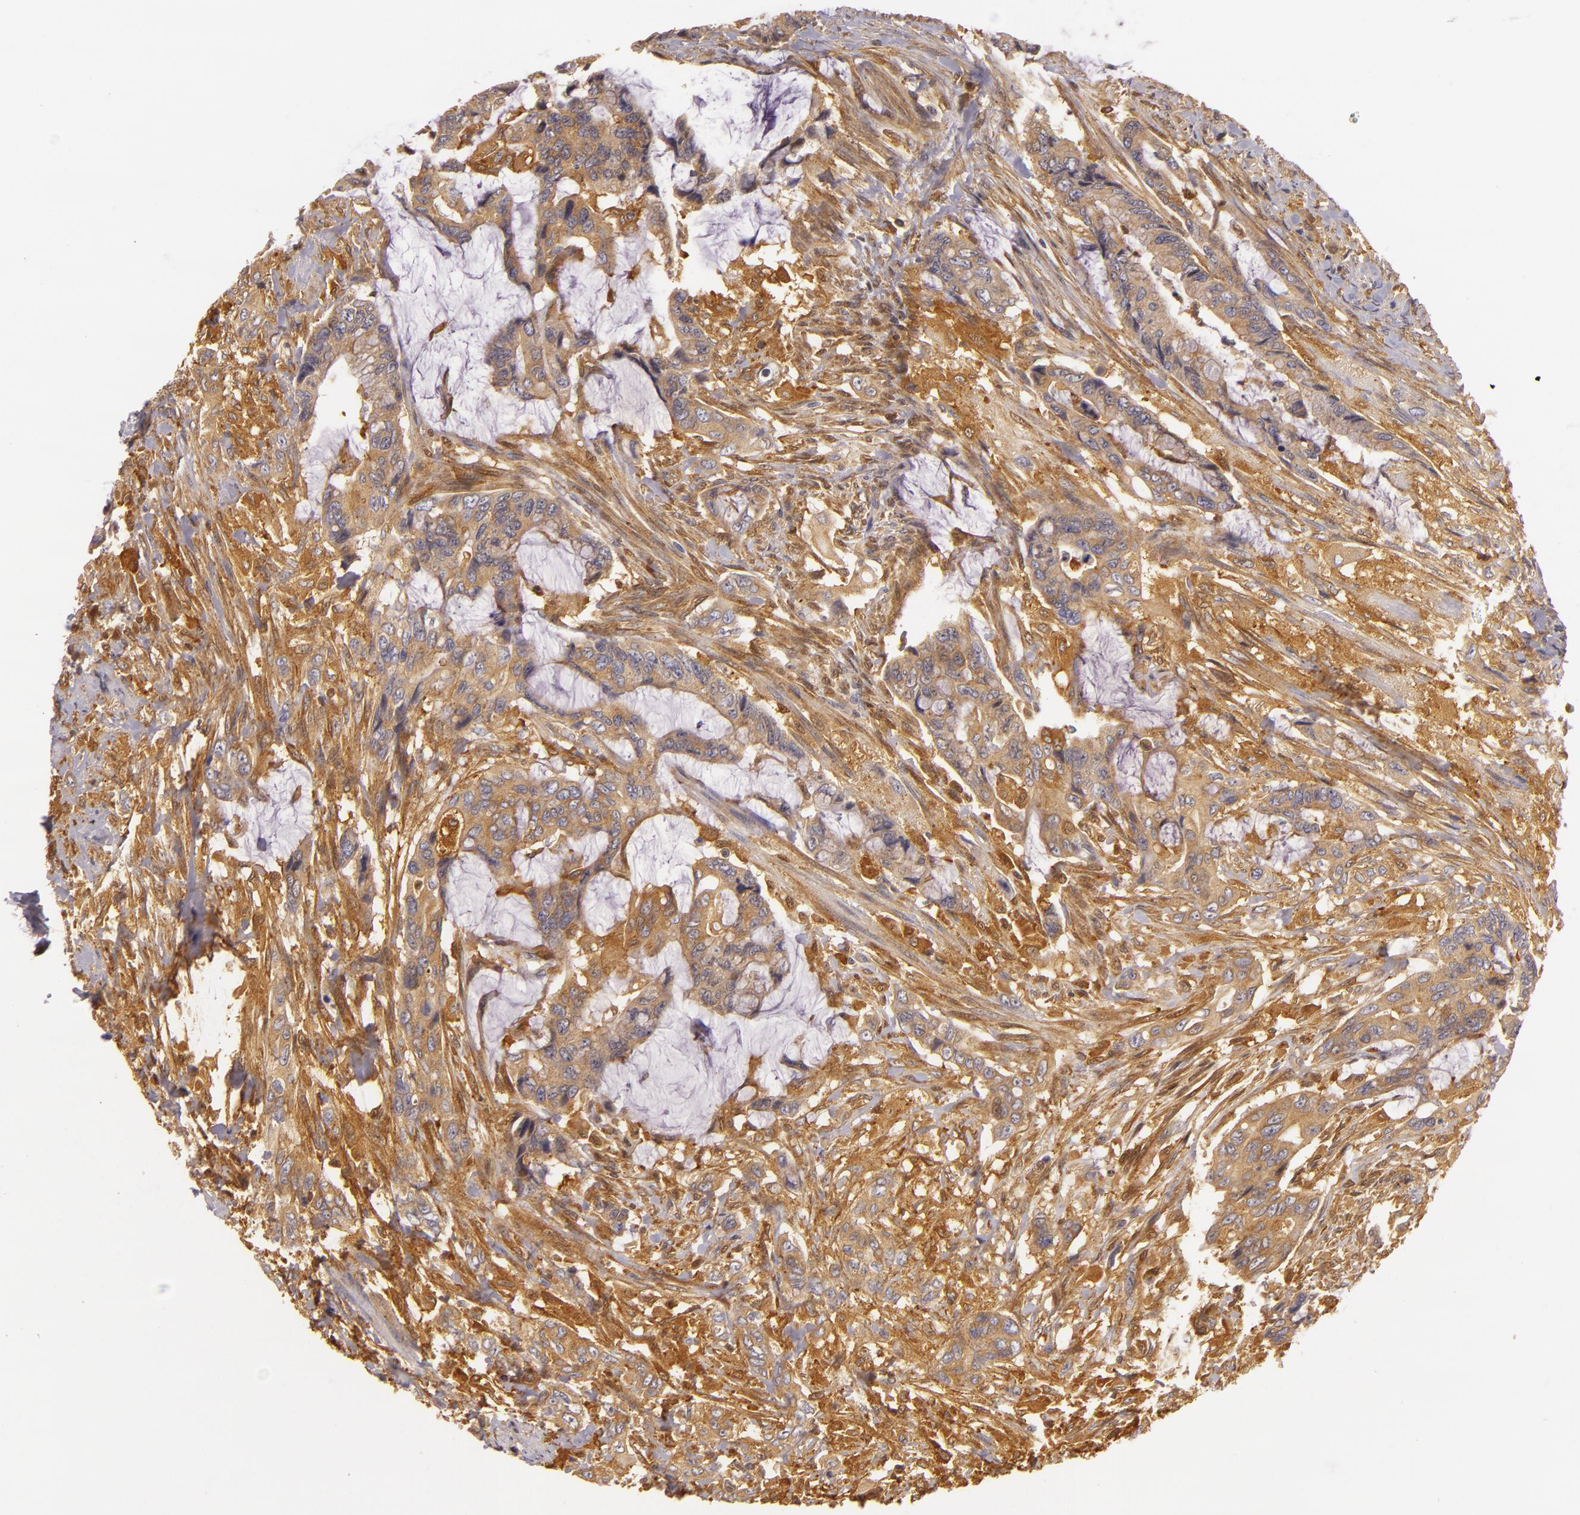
{"staining": {"intensity": "moderate", "quantity": ">75%", "location": "cytoplasmic/membranous"}, "tissue": "colorectal cancer", "cell_type": "Tumor cells", "image_type": "cancer", "snomed": [{"axis": "morphology", "description": "Adenocarcinoma, NOS"}, {"axis": "topography", "description": "Rectum"}], "caption": "Immunohistochemistry (IHC) staining of colorectal cancer (adenocarcinoma), which demonstrates medium levels of moderate cytoplasmic/membranous staining in about >75% of tumor cells indicating moderate cytoplasmic/membranous protein positivity. The staining was performed using DAB (brown) for protein detection and nuclei were counterstained in hematoxylin (blue).", "gene": "TOM1", "patient": {"sex": "female", "age": 59}}